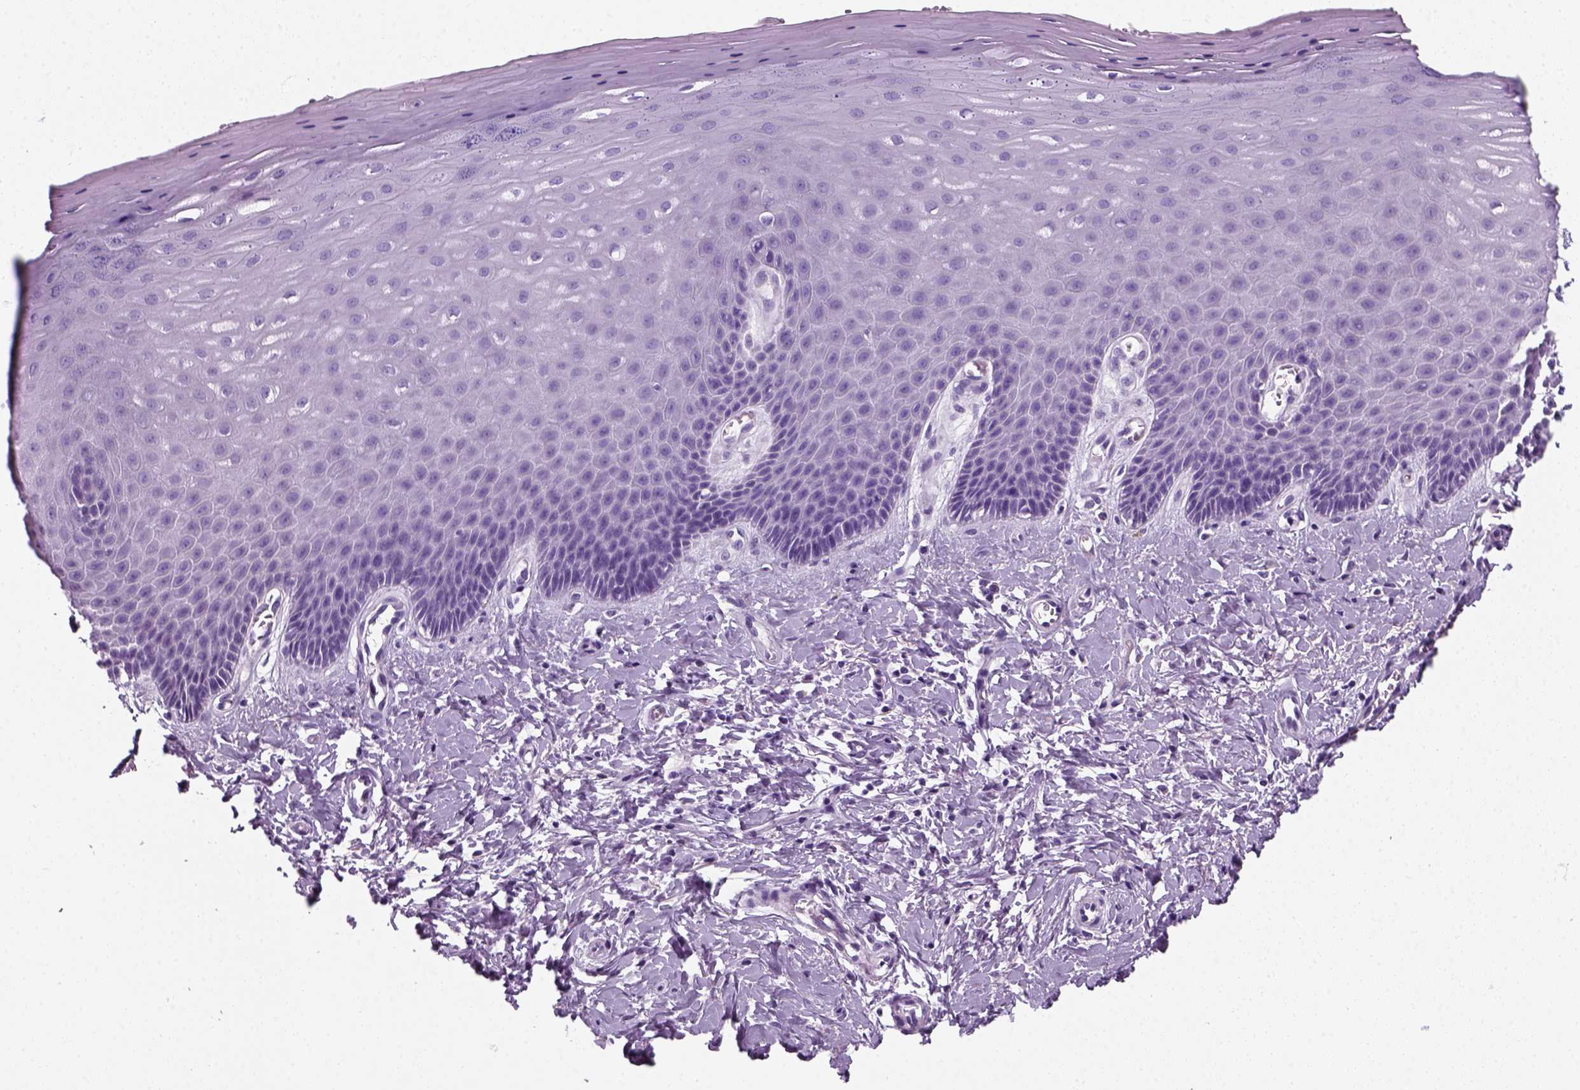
{"staining": {"intensity": "negative", "quantity": "none", "location": "none"}, "tissue": "vagina", "cell_type": "Squamous epithelial cells", "image_type": "normal", "snomed": [{"axis": "morphology", "description": "Normal tissue, NOS"}, {"axis": "topography", "description": "Vagina"}], "caption": "Human vagina stained for a protein using immunohistochemistry demonstrates no positivity in squamous epithelial cells.", "gene": "SLC12A5", "patient": {"sex": "female", "age": 83}}